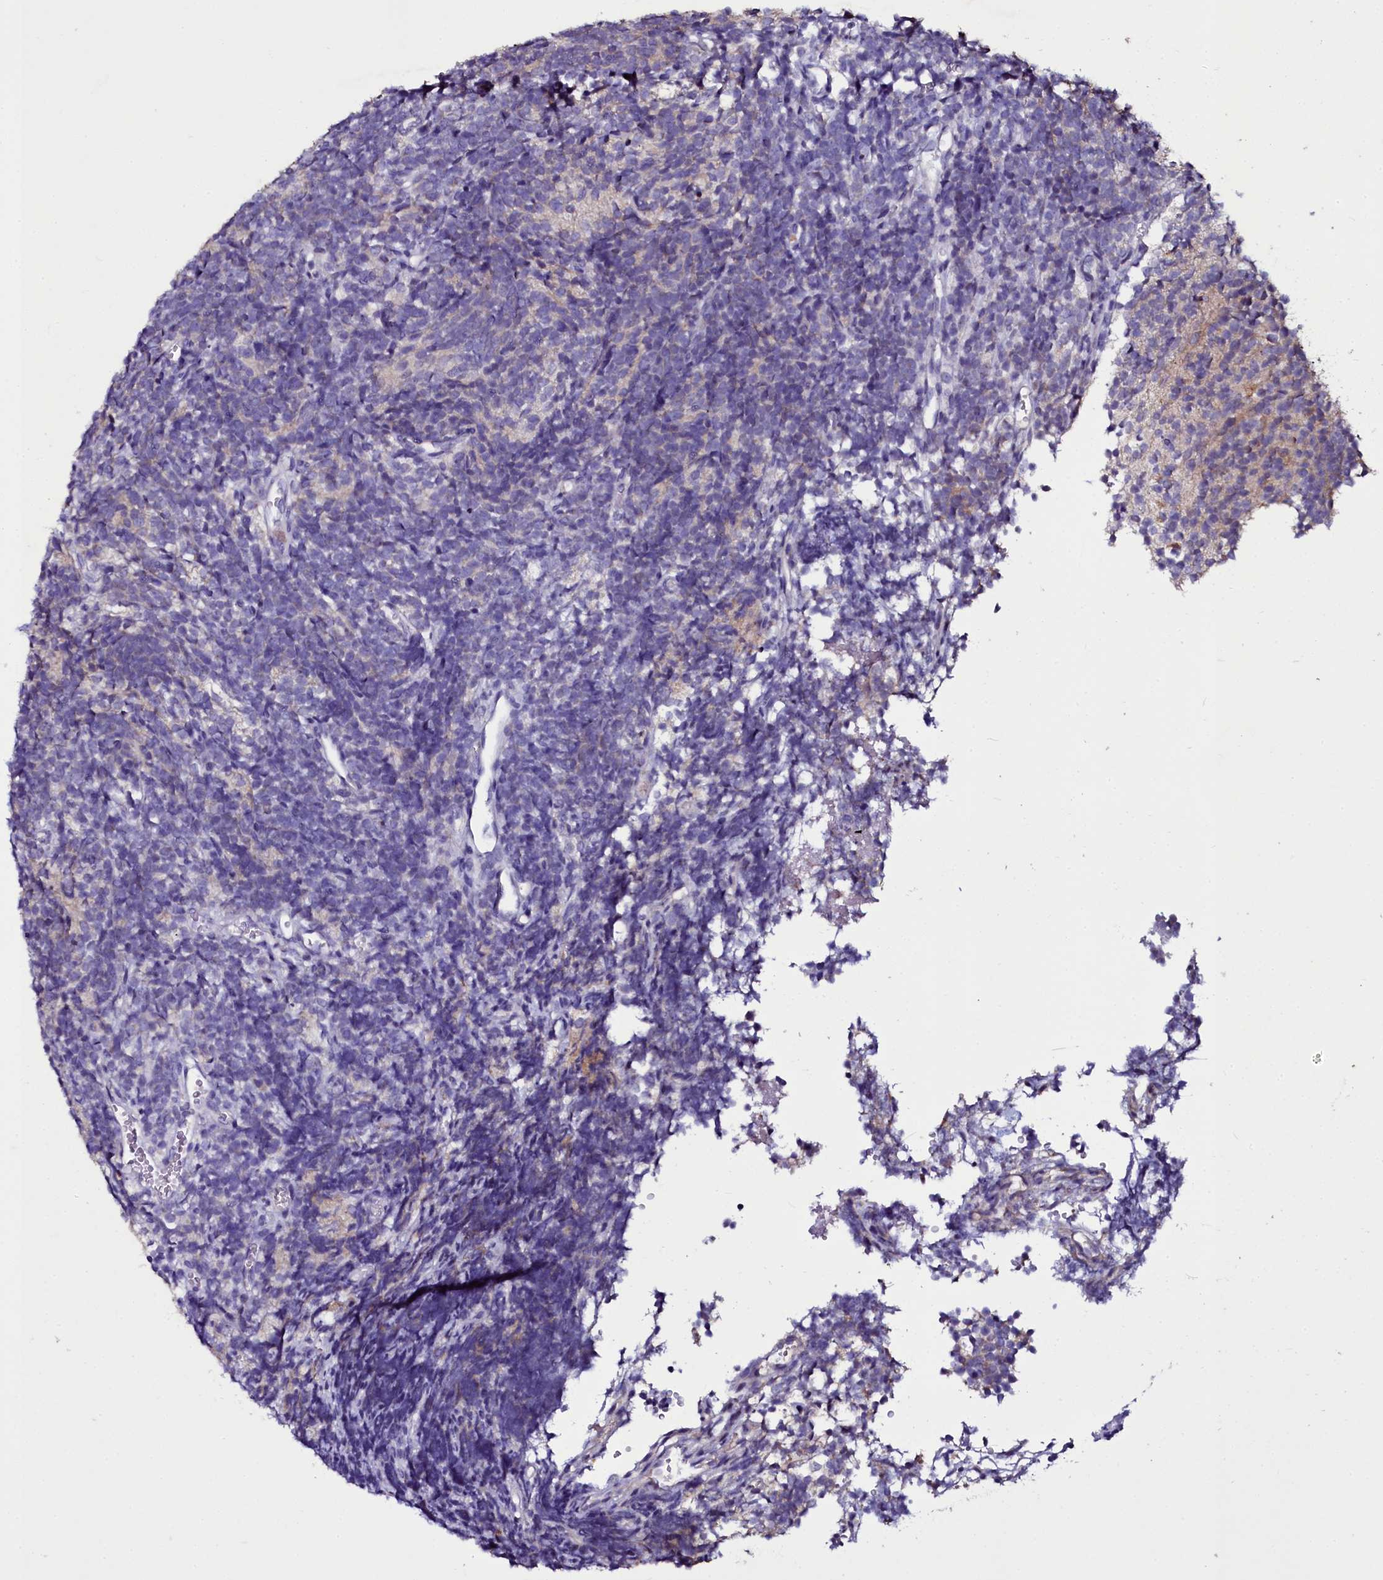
{"staining": {"intensity": "negative", "quantity": "none", "location": "none"}, "tissue": "glioma", "cell_type": "Tumor cells", "image_type": "cancer", "snomed": [{"axis": "morphology", "description": "Glioma, malignant, Low grade"}, {"axis": "topography", "description": "Brain"}], "caption": "Immunohistochemistry of glioma reveals no positivity in tumor cells.", "gene": "SELENOT", "patient": {"sex": "female", "age": 1}}